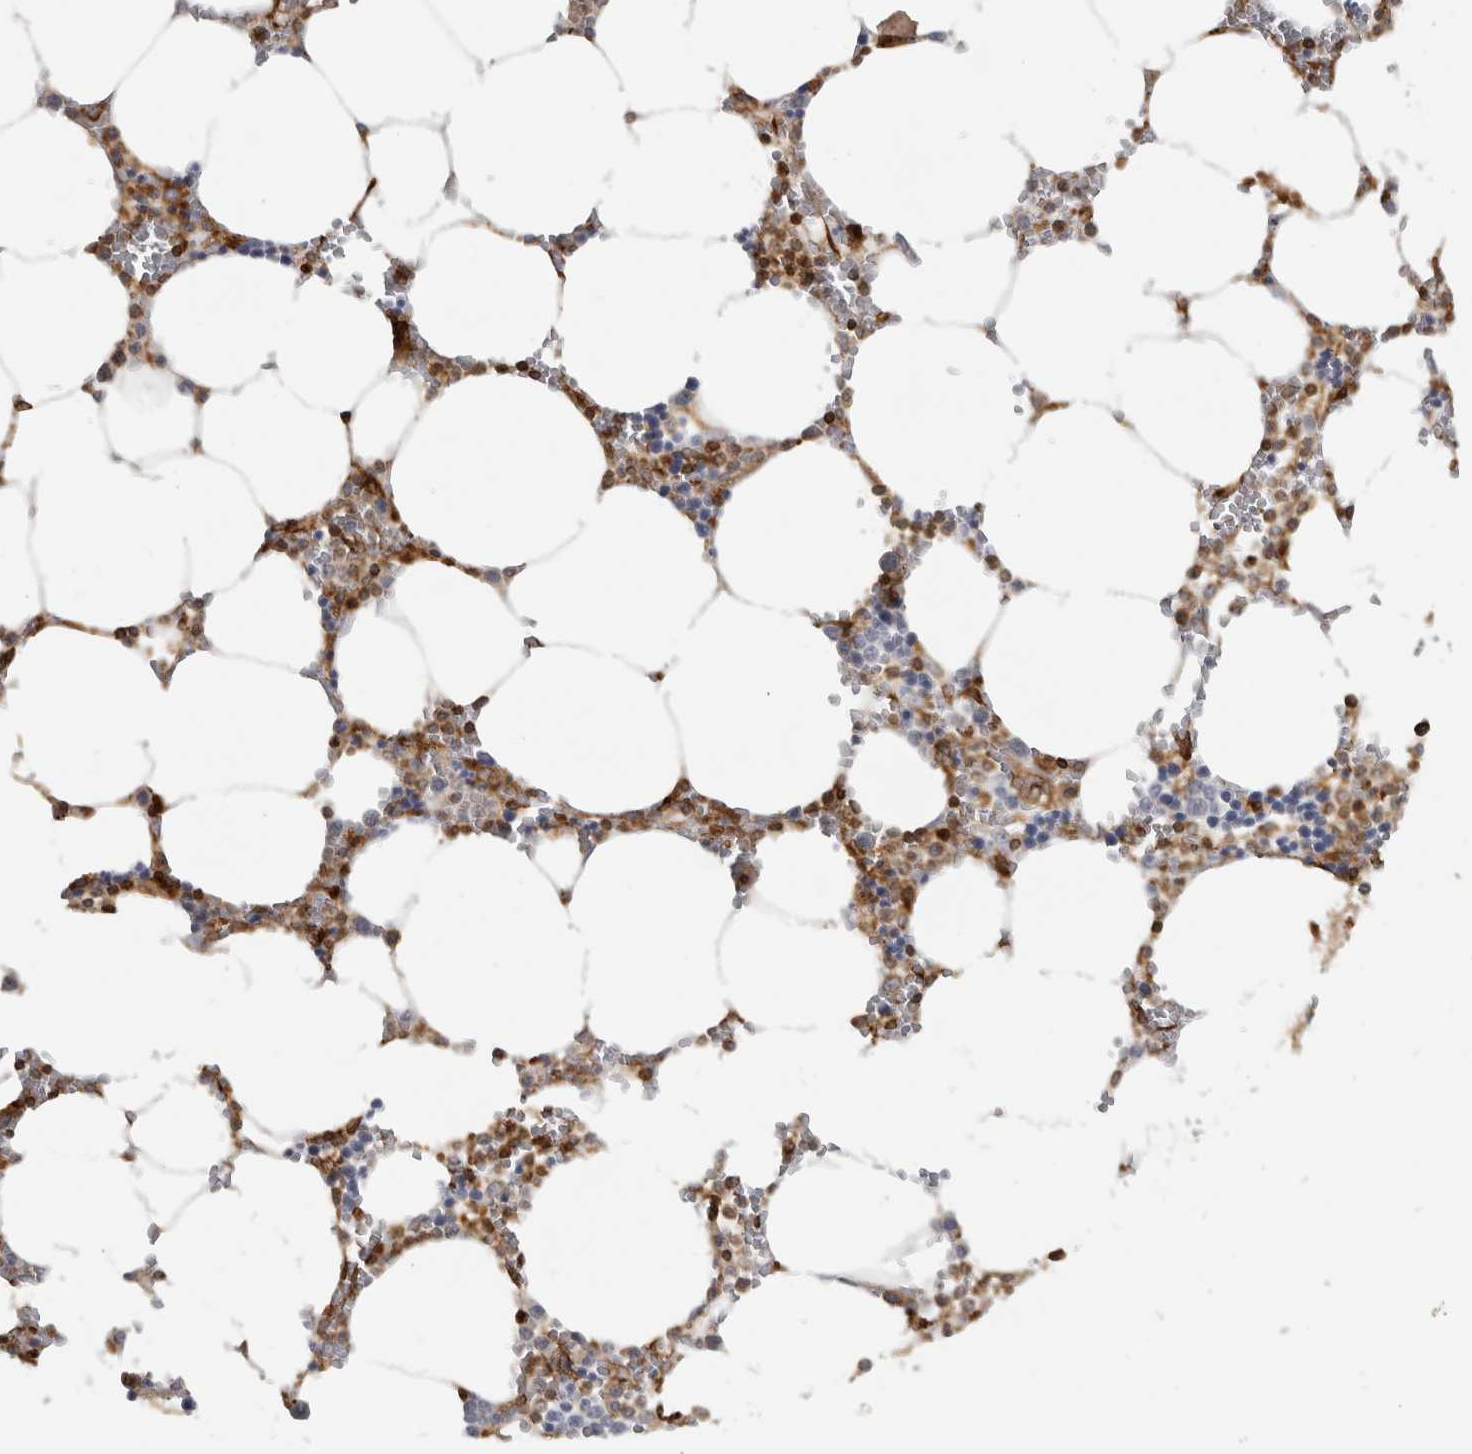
{"staining": {"intensity": "strong", "quantity": "25%-75%", "location": "cytoplasmic/membranous"}, "tissue": "bone marrow", "cell_type": "Hematopoietic cells", "image_type": "normal", "snomed": [{"axis": "morphology", "description": "Normal tissue, NOS"}, {"axis": "topography", "description": "Bone marrow"}], "caption": "Human bone marrow stained for a protein (brown) demonstrates strong cytoplasmic/membranous positive expression in about 25%-75% of hematopoietic cells.", "gene": "HLA", "patient": {"sex": "male", "age": 70}}